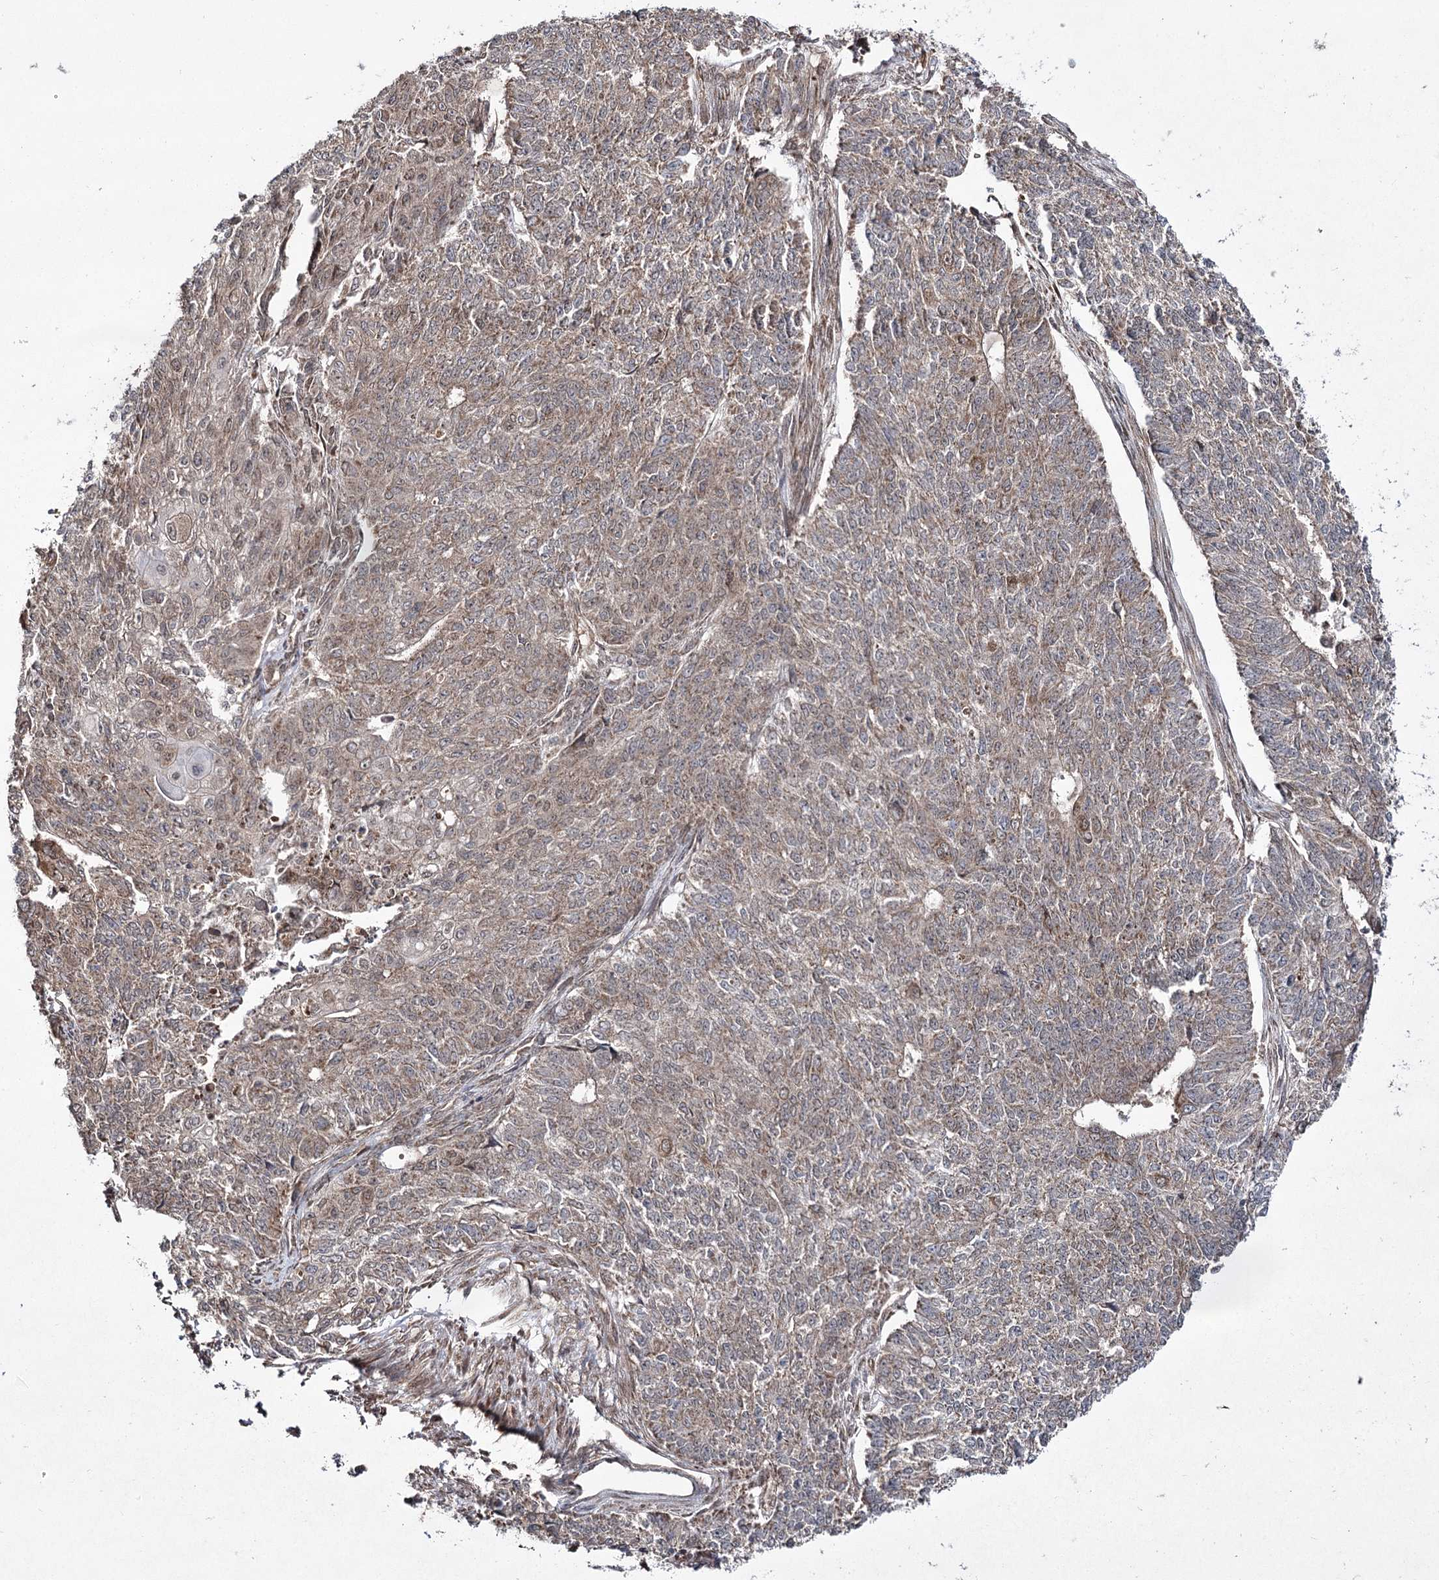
{"staining": {"intensity": "weak", "quantity": ">75%", "location": "cytoplasmic/membranous"}, "tissue": "endometrial cancer", "cell_type": "Tumor cells", "image_type": "cancer", "snomed": [{"axis": "morphology", "description": "Adenocarcinoma, NOS"}, {"axis": "topography", "description": "Endometrium"}], "caption": "Endometrial adenocarcinoma stained with a brown dye exhibits weak cytoplasmic/membranous positive expression in approximately >75% of tumor cells.", "gene": "TRNT1", "patient": {"sex": "female", "age": 32}}